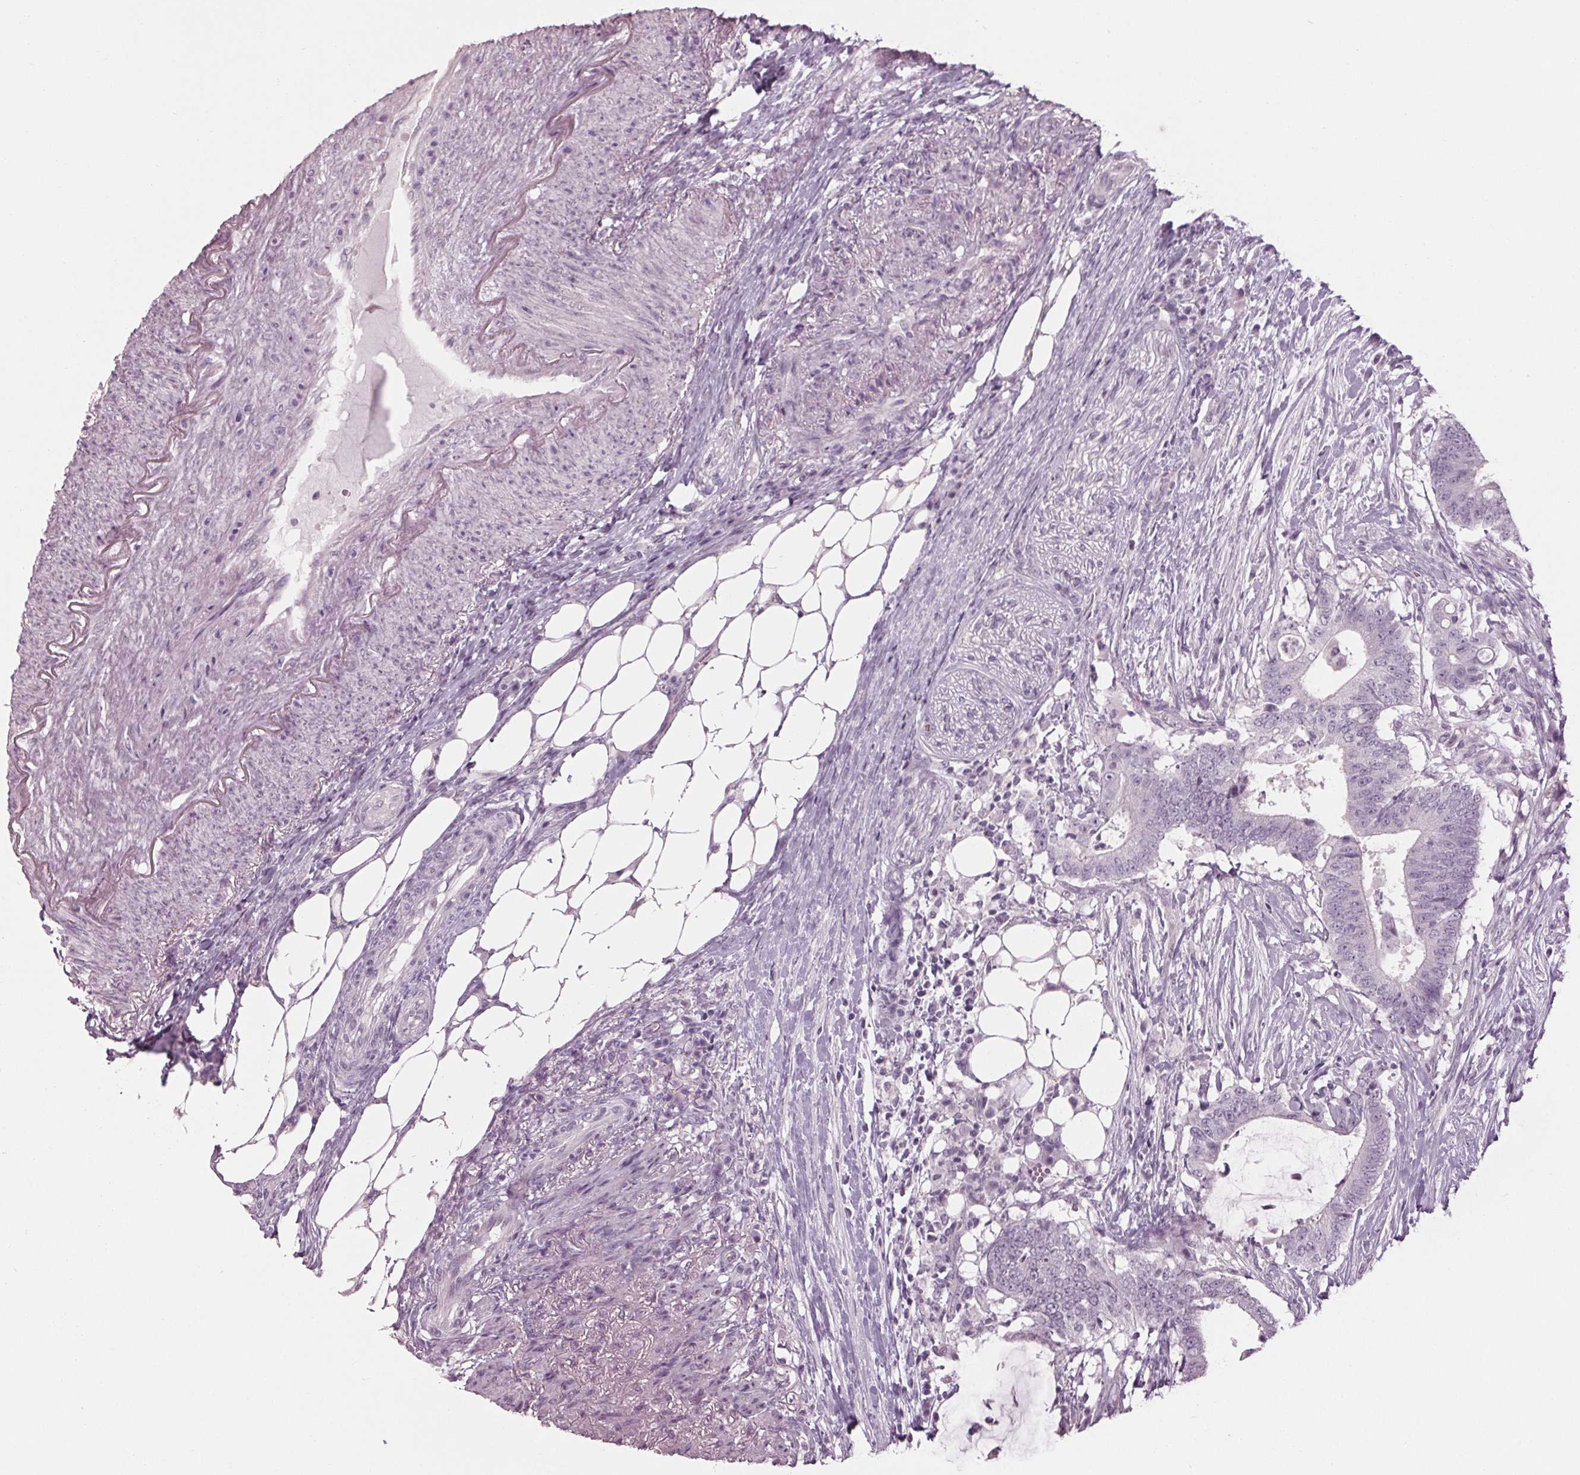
{"staining": {"intensity": "negative", "quantity": "none", "location": "none"}, "tissue": "colorectal cancer", "cell_type": "Tumor cells", "image_type": "cancer", "snomed": [{"axis": "morphology", "description": "Adenocarcinoma, NOS"}, {"axis": "topography", "description": "Colon"}], "caption": "A photomicrograph of human colorectal adenocarcinoma is negative for staining in tumor cells. The staining was performed using DAB to visualize the protein expression in brown, while the nuclei were stained in blue with hematoxylin (Magnification: 20x).", "gene": "TNNC2", "patient": {"sex": "female", "age": 43}}